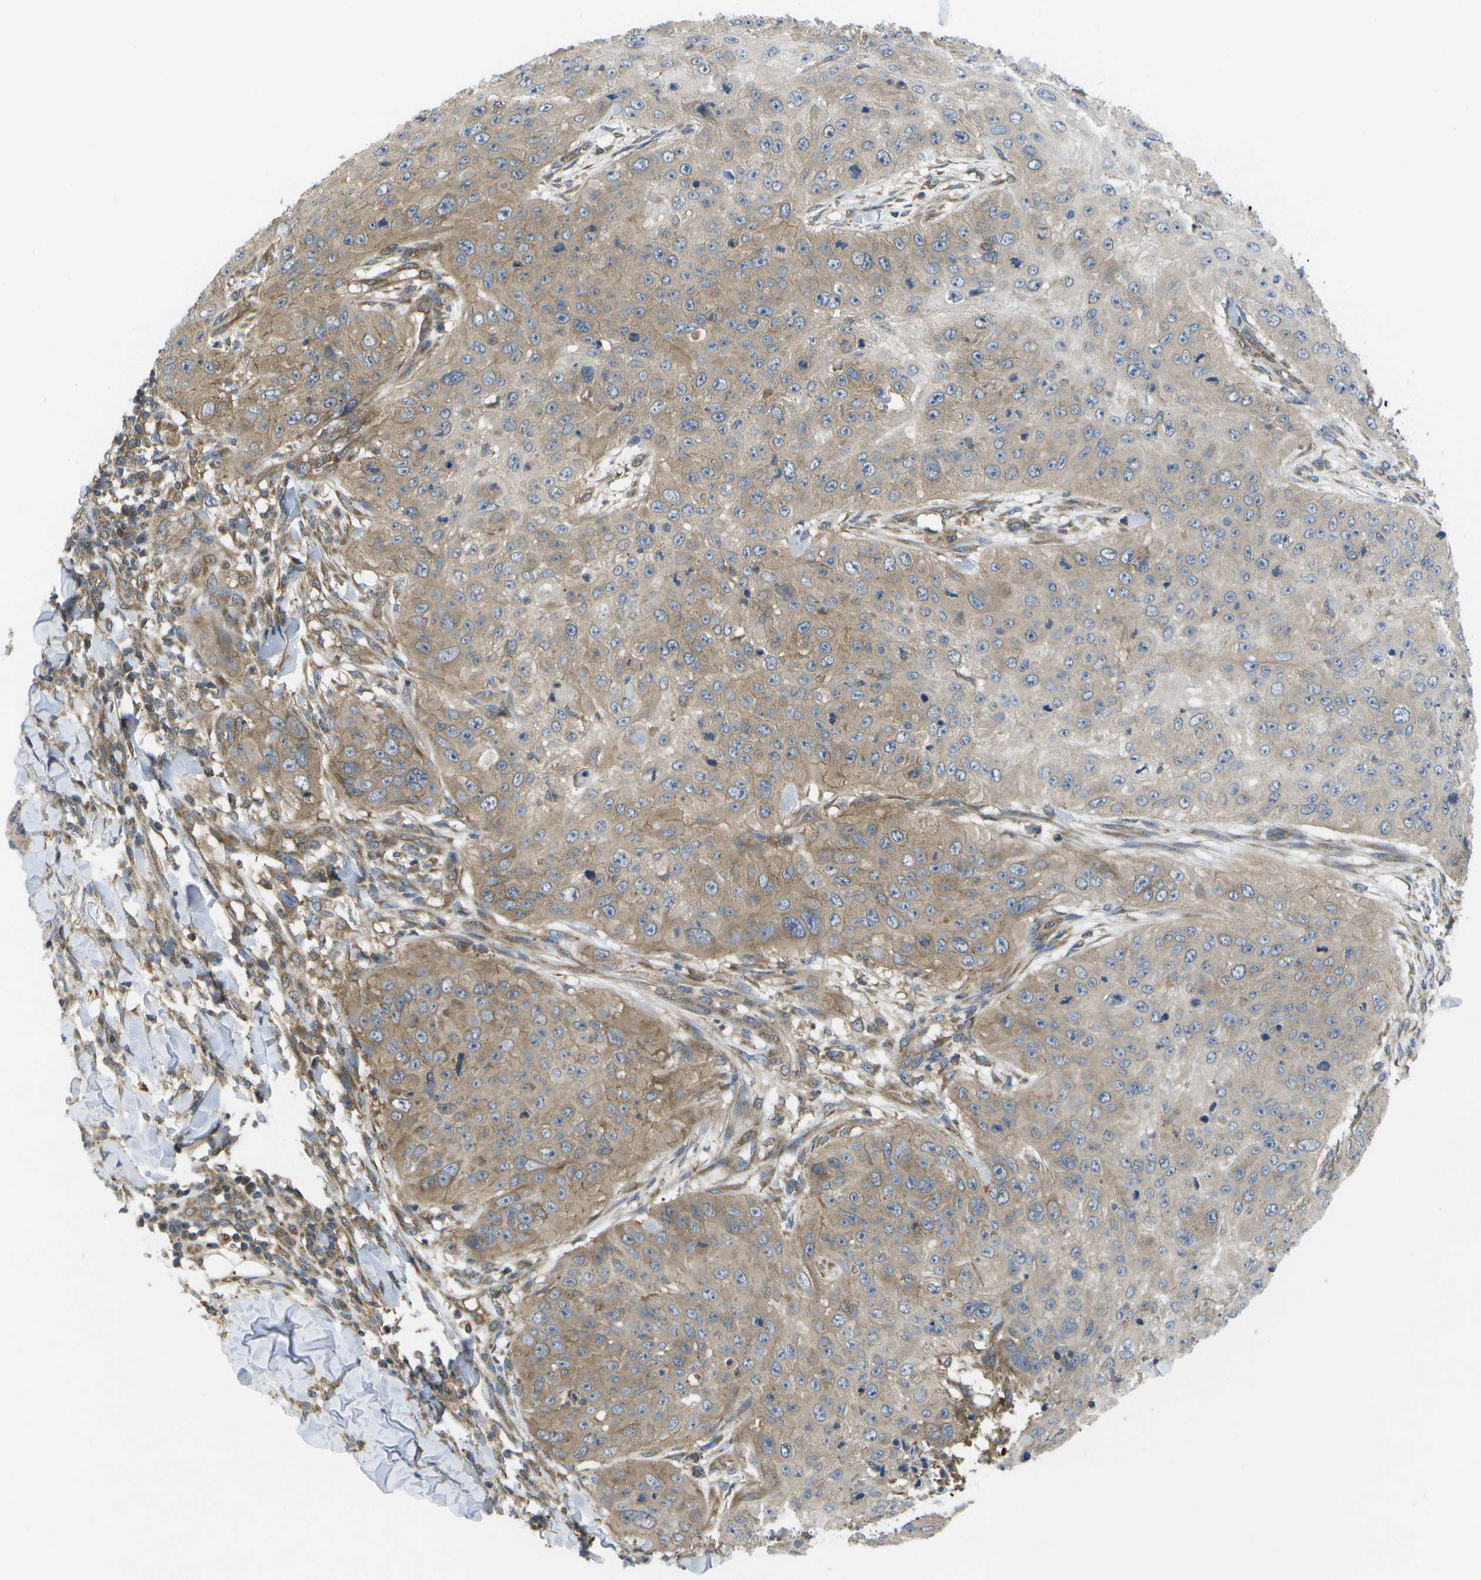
{"staining": {"intensity": "weak", "quantity": ">75%", "location": "cytoplasmic/membranous"}, "tissue": "skin cancer", "cell_type": "Tumor cells", "image_type": "cancer", "snomed": [{"axis": "morphology", "description": "Squamous cell carcinoma, NOS"}, {"axis": "topography", "description": "Skin"}], "caption": "Squamous cell carcinoma (skin) stained with immunohistochemistry shows weak cytoplasmic/membranous positivity in about >75% of tumor cells. The protein is stained brown, and the nuclei are stained in blue (DAB (3,3'-diaminobenzidine) IHC with brightfield microscopy, high magnification).", "gene": "DPM3", "patient": {"sex": "female", "age": 80}}